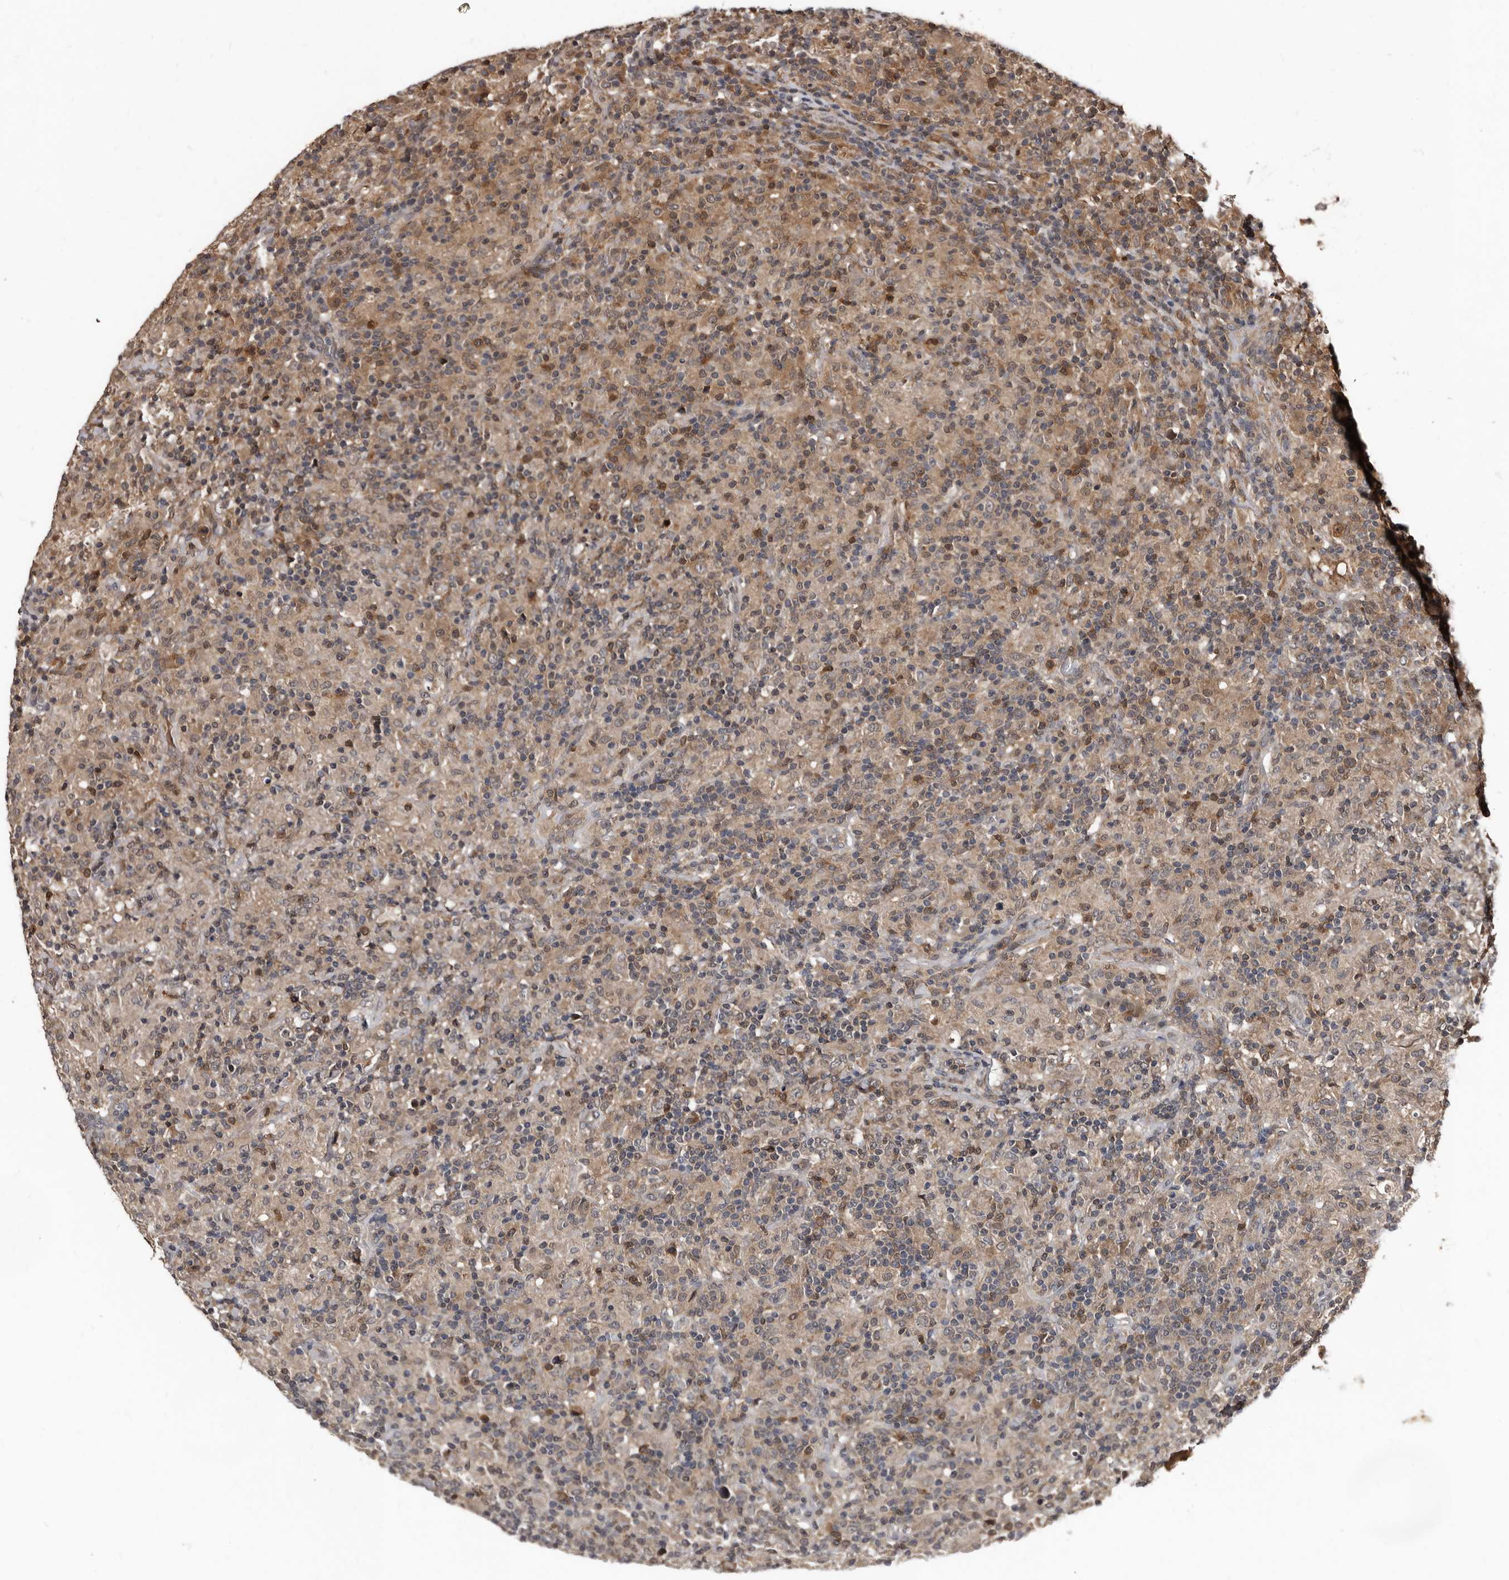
{"staining": {"intensity": "weak", "quantity": ">75%", "location": "cytoplasmic/membranous"}, "tissue": "lymphoma", "cell_type": "Tumor cells", "image_type": "cancer", "snomed": [{"axis": "morphology", "description": "Hodgkin's disease, NOS"}, {"axis": "topography", "description": "Lymph node"}], "caption": "Human lymphoma stained for a protein (brown) displays weak cytoplasmic/membranous positive expression in approximately >75% of tumor cells.", "gene": "PMVK", "patient": {"sex": "male", "age": 70}}